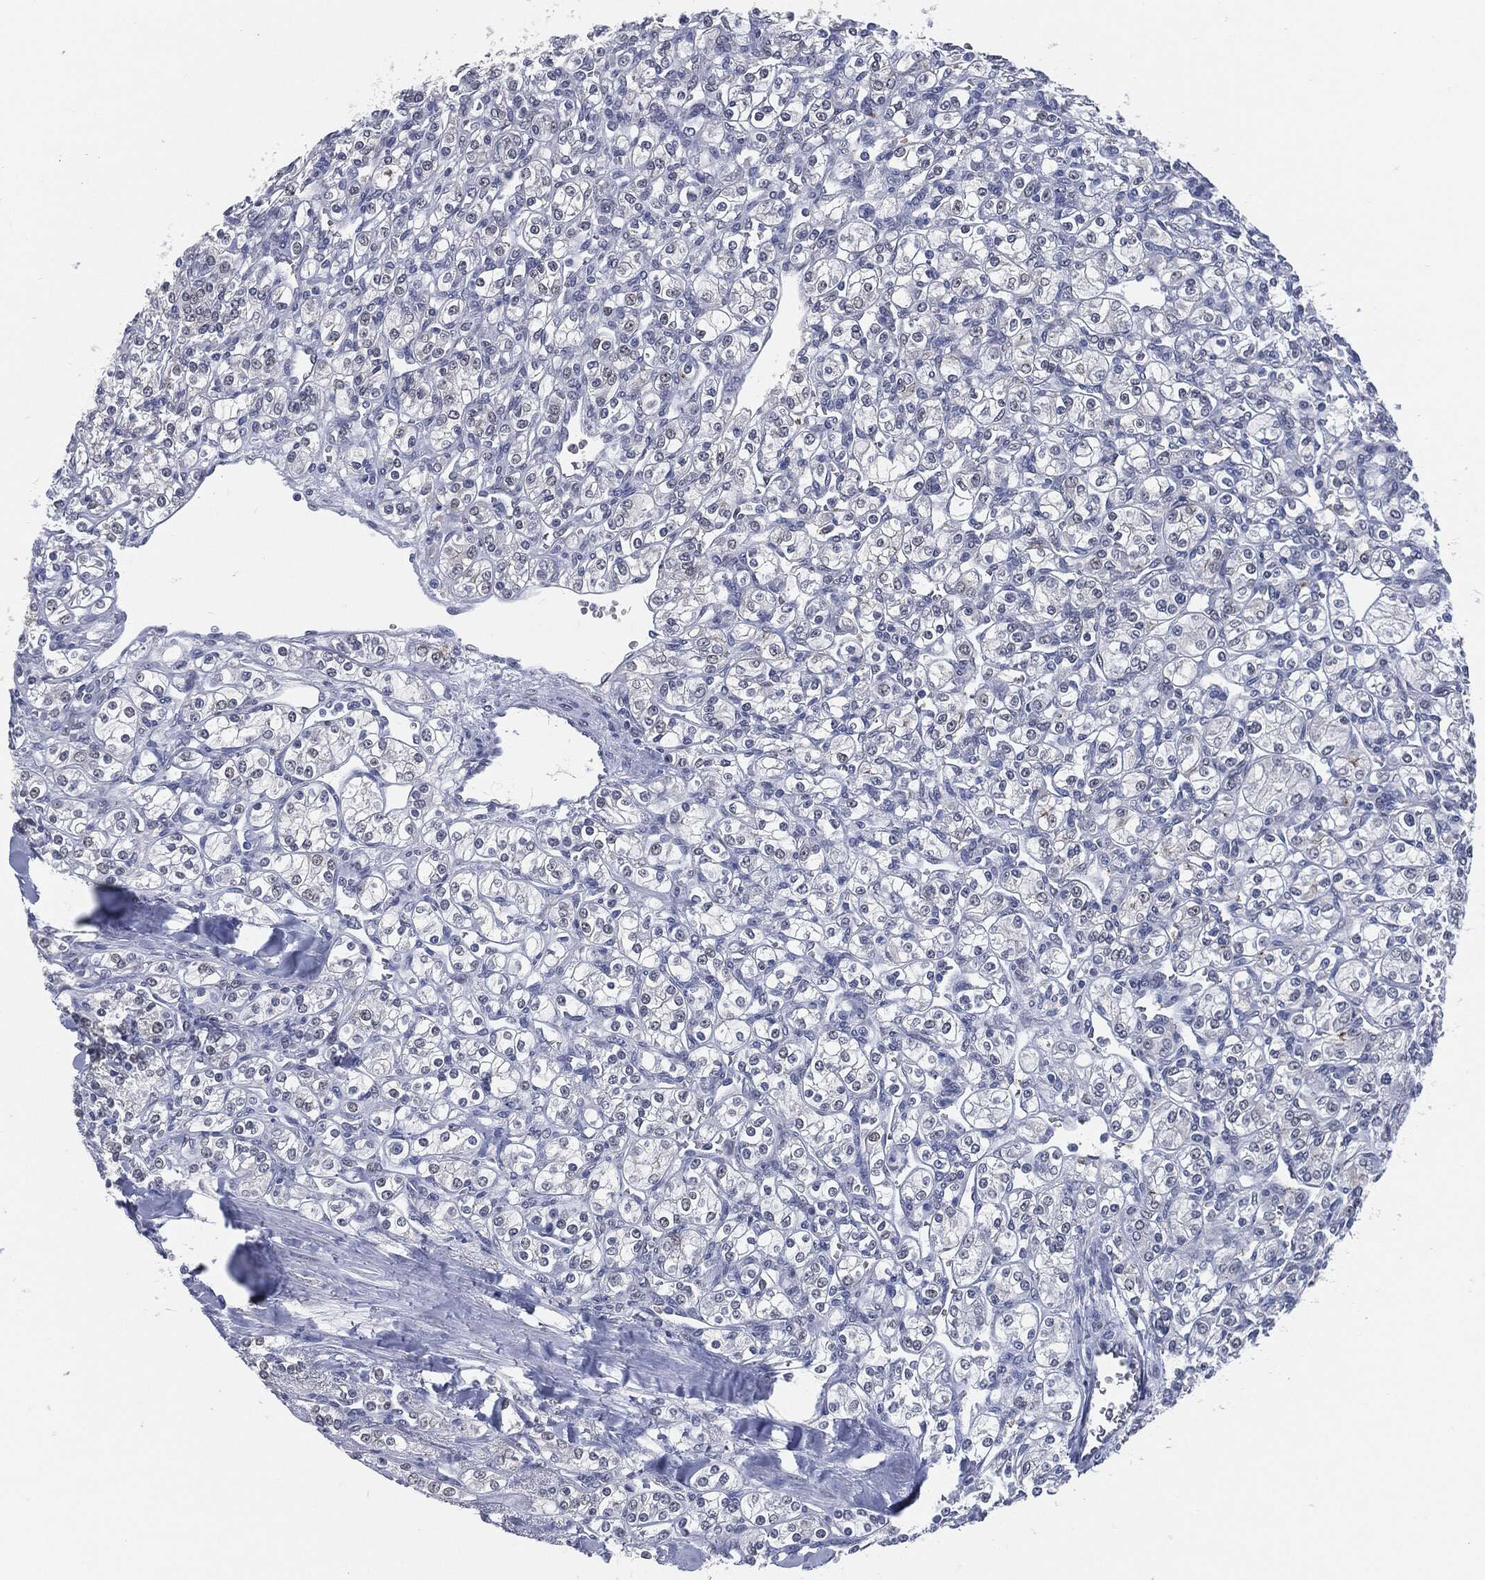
{"staining": {"intensity": "negative", "quantity": "none", "location": "none"}, "tissue": "renal cancer", "cell_type": "Tumor cells", "image_type": "cancer", "snomed": [{"axis": "morphology", "description": "Adenocarcinoma, NOS"}, {"axis": "topography", "description": "Kidney"}], "caption": "The histopathology image exhibits no staining of tumor cells in renal cancer.", "gene": "PROM1", "patient": {"sex": "male", "age": 77}}